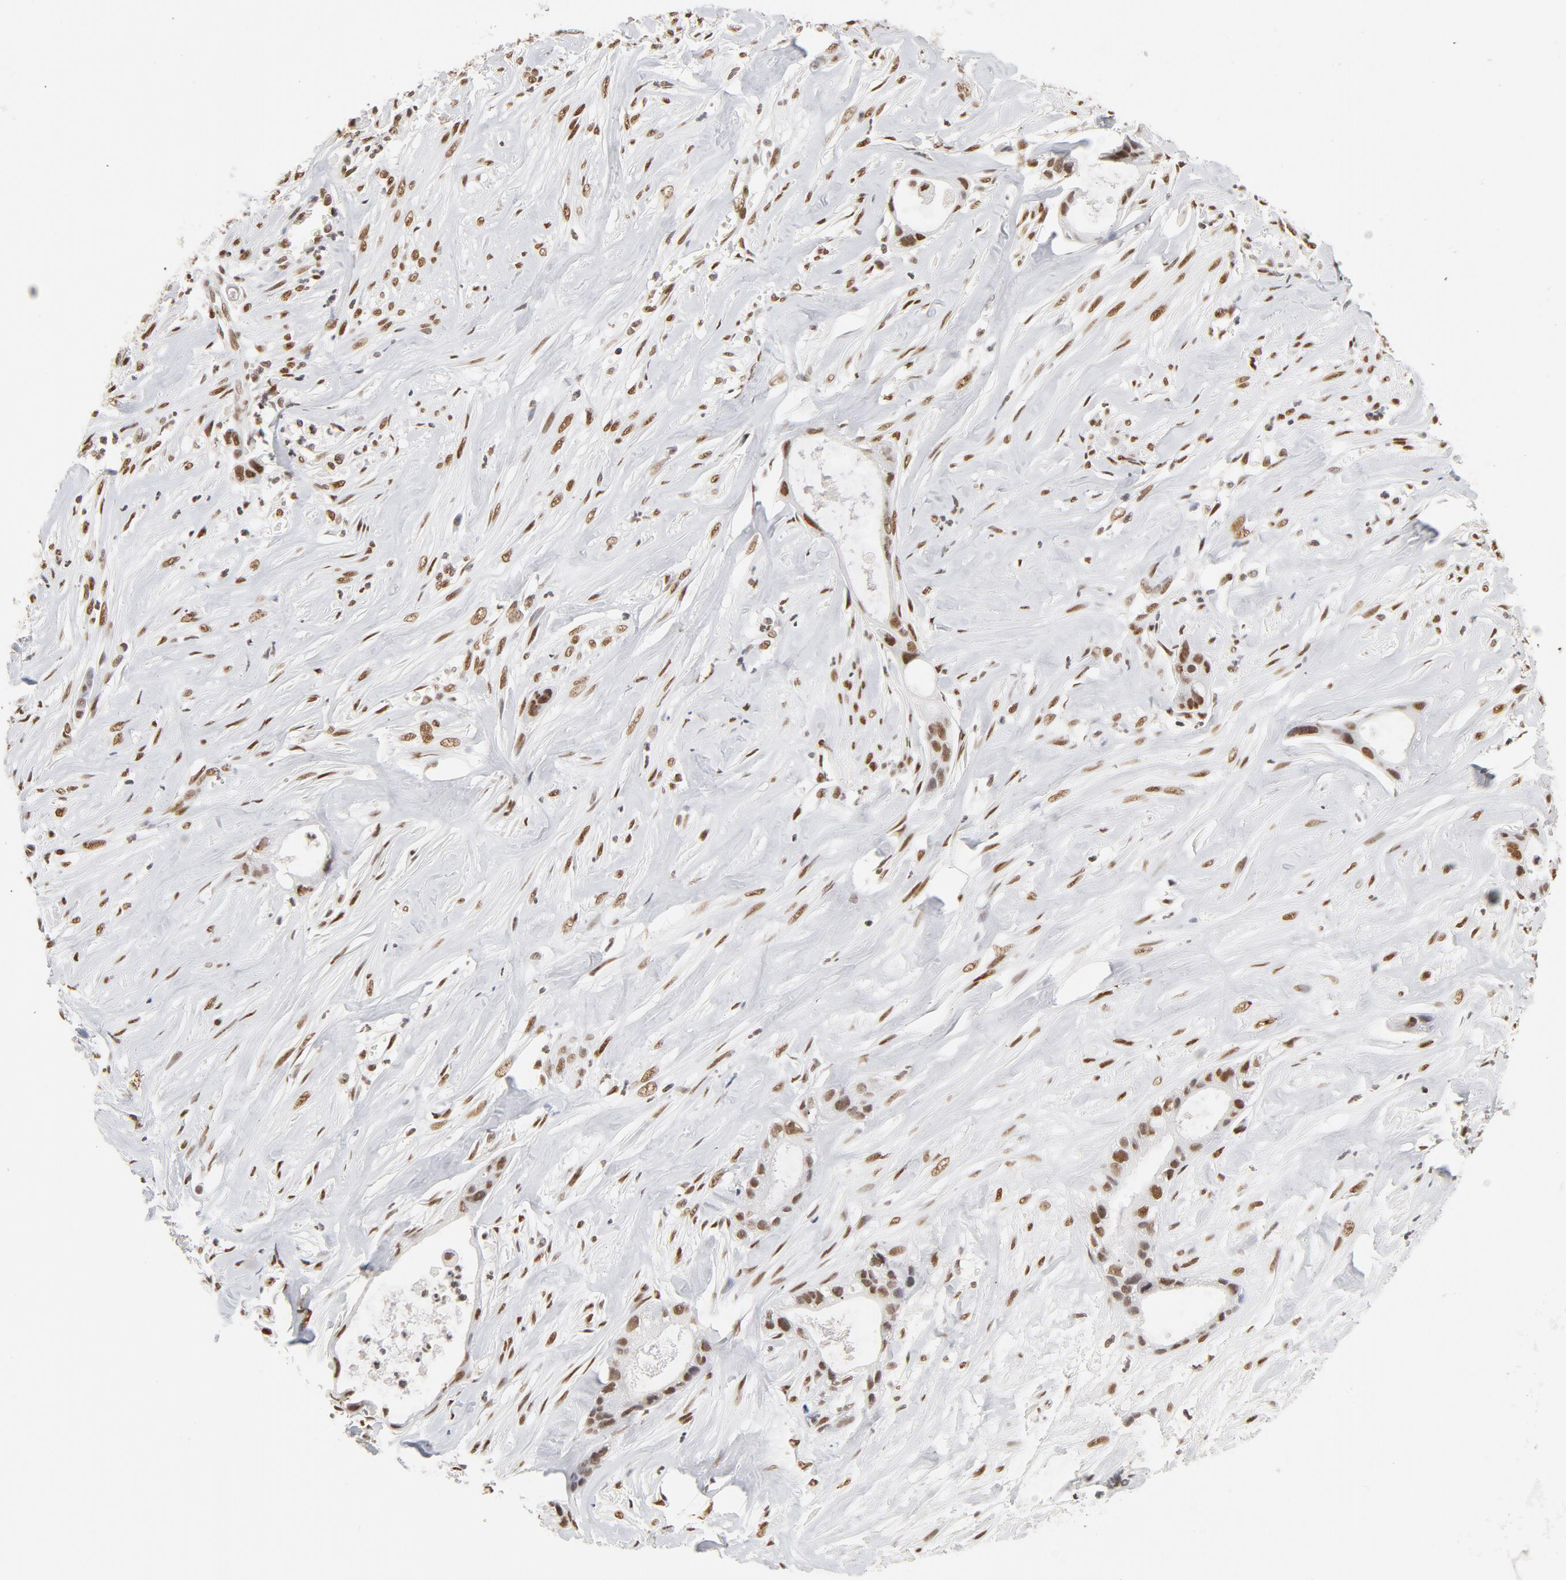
{"staining": {"intensity": "moderate", "quantity": ">75%", "location": "nuclear"}, "tissue": "liver cancer", "cell_type": "Tumor cells", "image_type": "cancer", "snomed": [{"axis": "morphology", "description": "Cholangiocarcinoma"}, {"axis": "topography", "description": "Liver"}], "caption": "A micrograph of human liver cancer (cholangiocarcinoma) stained for a protein demonstrates moderate nuclear brown staining in tumor cells. The protein is stained brown, and the nuclei are stained in blue (DAB (3,3'-diaminobenzidine) IHC with brightfield microscopy, high magnification).", "gene": "TP53BP1", "patient": {"sex": "female", "age": 55}}